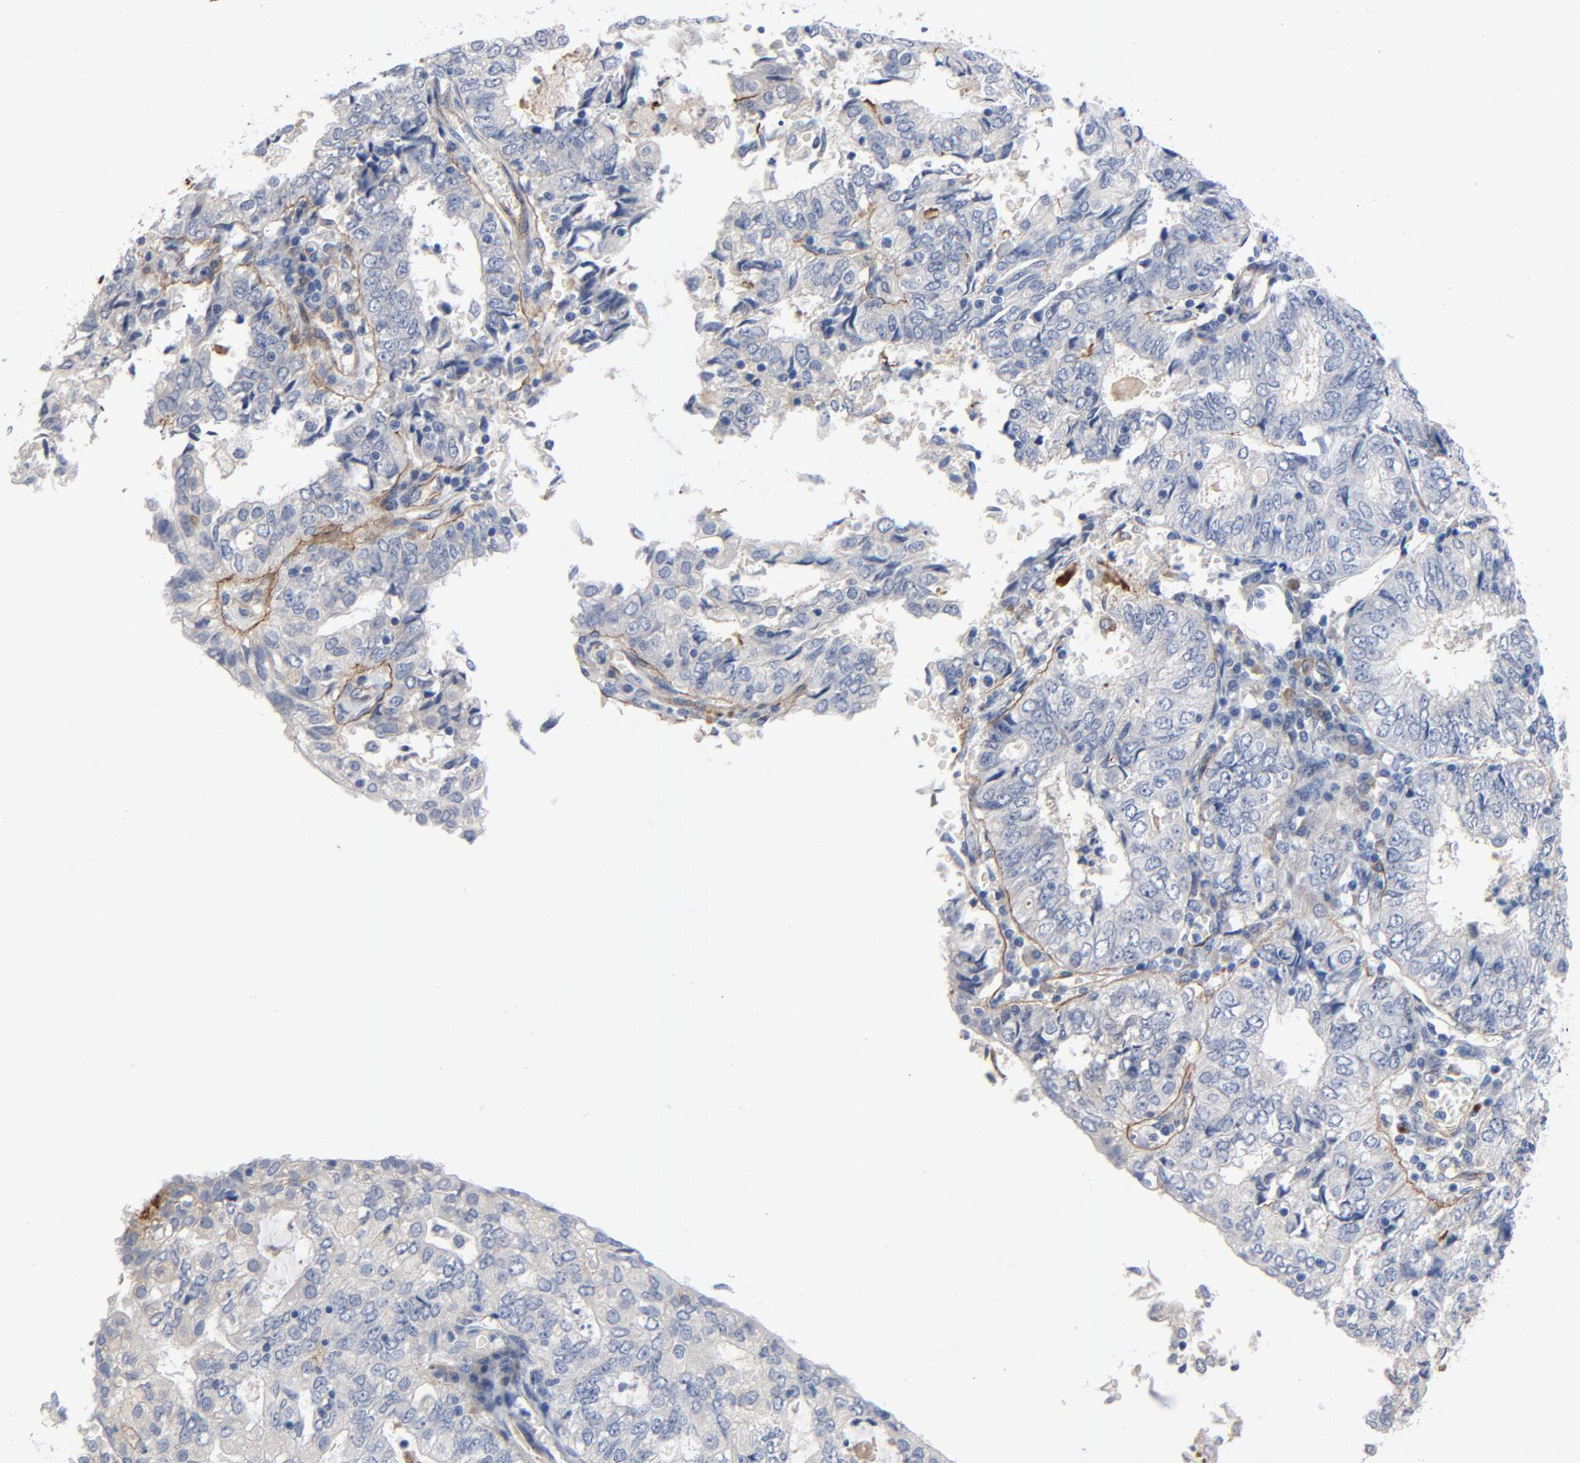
{"staining": {"intensity": "negative", "quantity": "none", "location": "none"}, "tissue": "endometrial cancer", "cell_type": "Tumor cells", "image_type": "cancer", "snomed": [{"axis": "morphology", "description": "Adenocarcinoma, NOS"}, {"axis": "topography", "description": "Endometrium"}], "caption": "A high-resolution image shows immunohistochemistry (IHC) staining of adenocarcinoma (endometrial), which exhibits no significant staining in tumor cells.", "gene": "LAMC1", "patient": {"sex": "female", "age": 69}}